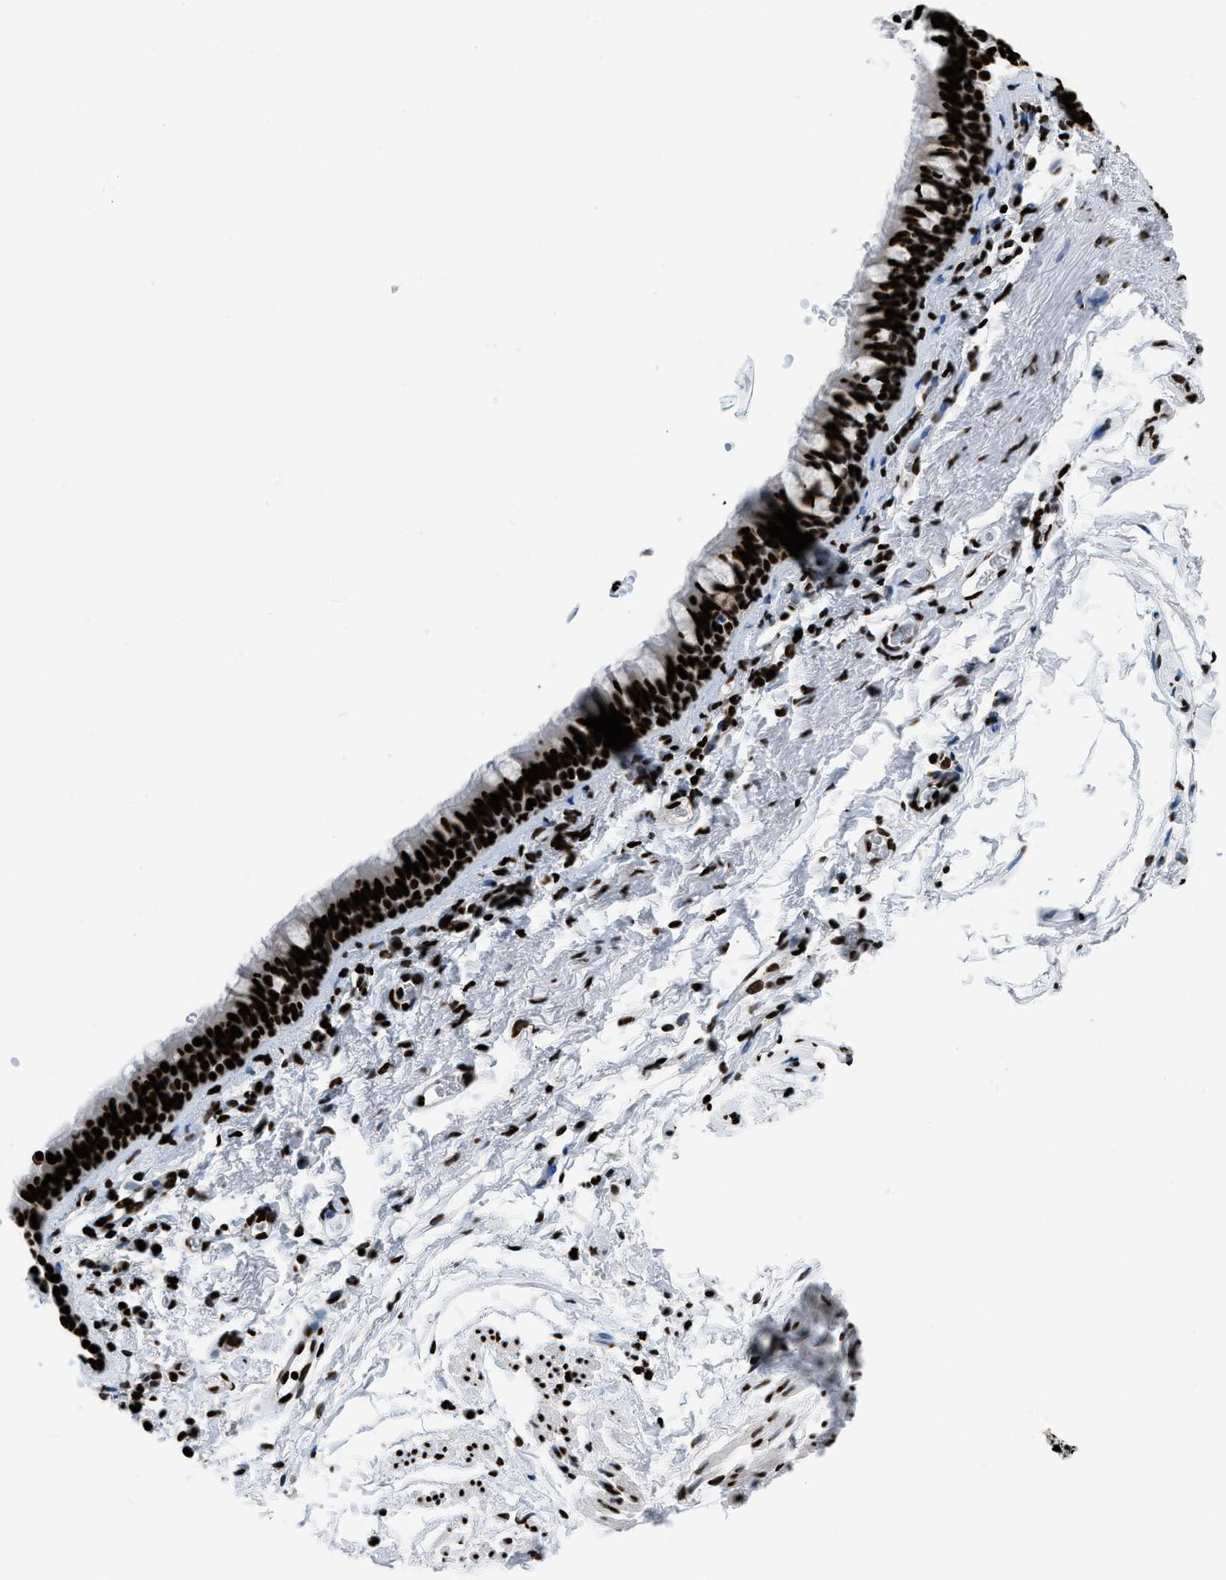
{"staining": {"intensity": "strong", "quantity": ">75%", "location": "nuclear"}, "tissue": "bronchus", "cell_type": "Respiratory epithelial cells", "image_type": "normal", "snomed": [{"axis": "morphology", "description": "Normal tissue, NOS"}, {"axis": "morphology", "description": "Malignant melanoma, Metastatic site"}, {"axis": "topography", "description": "Bronchus"}, {"axis": "topography", "description": "Lung"}], "caption": "Immunohistochemical staining of normal human bronchus shows high levels of strong nuclear expression in about >75% of respiratory epithelial cells. The staining is performed using DAB brown chromogen to label protein expression. The nuclei are counter-stained blue using hematoxylin.", "gene": "HNRNPM", "patient": {"sex": "male", "age": 64}}